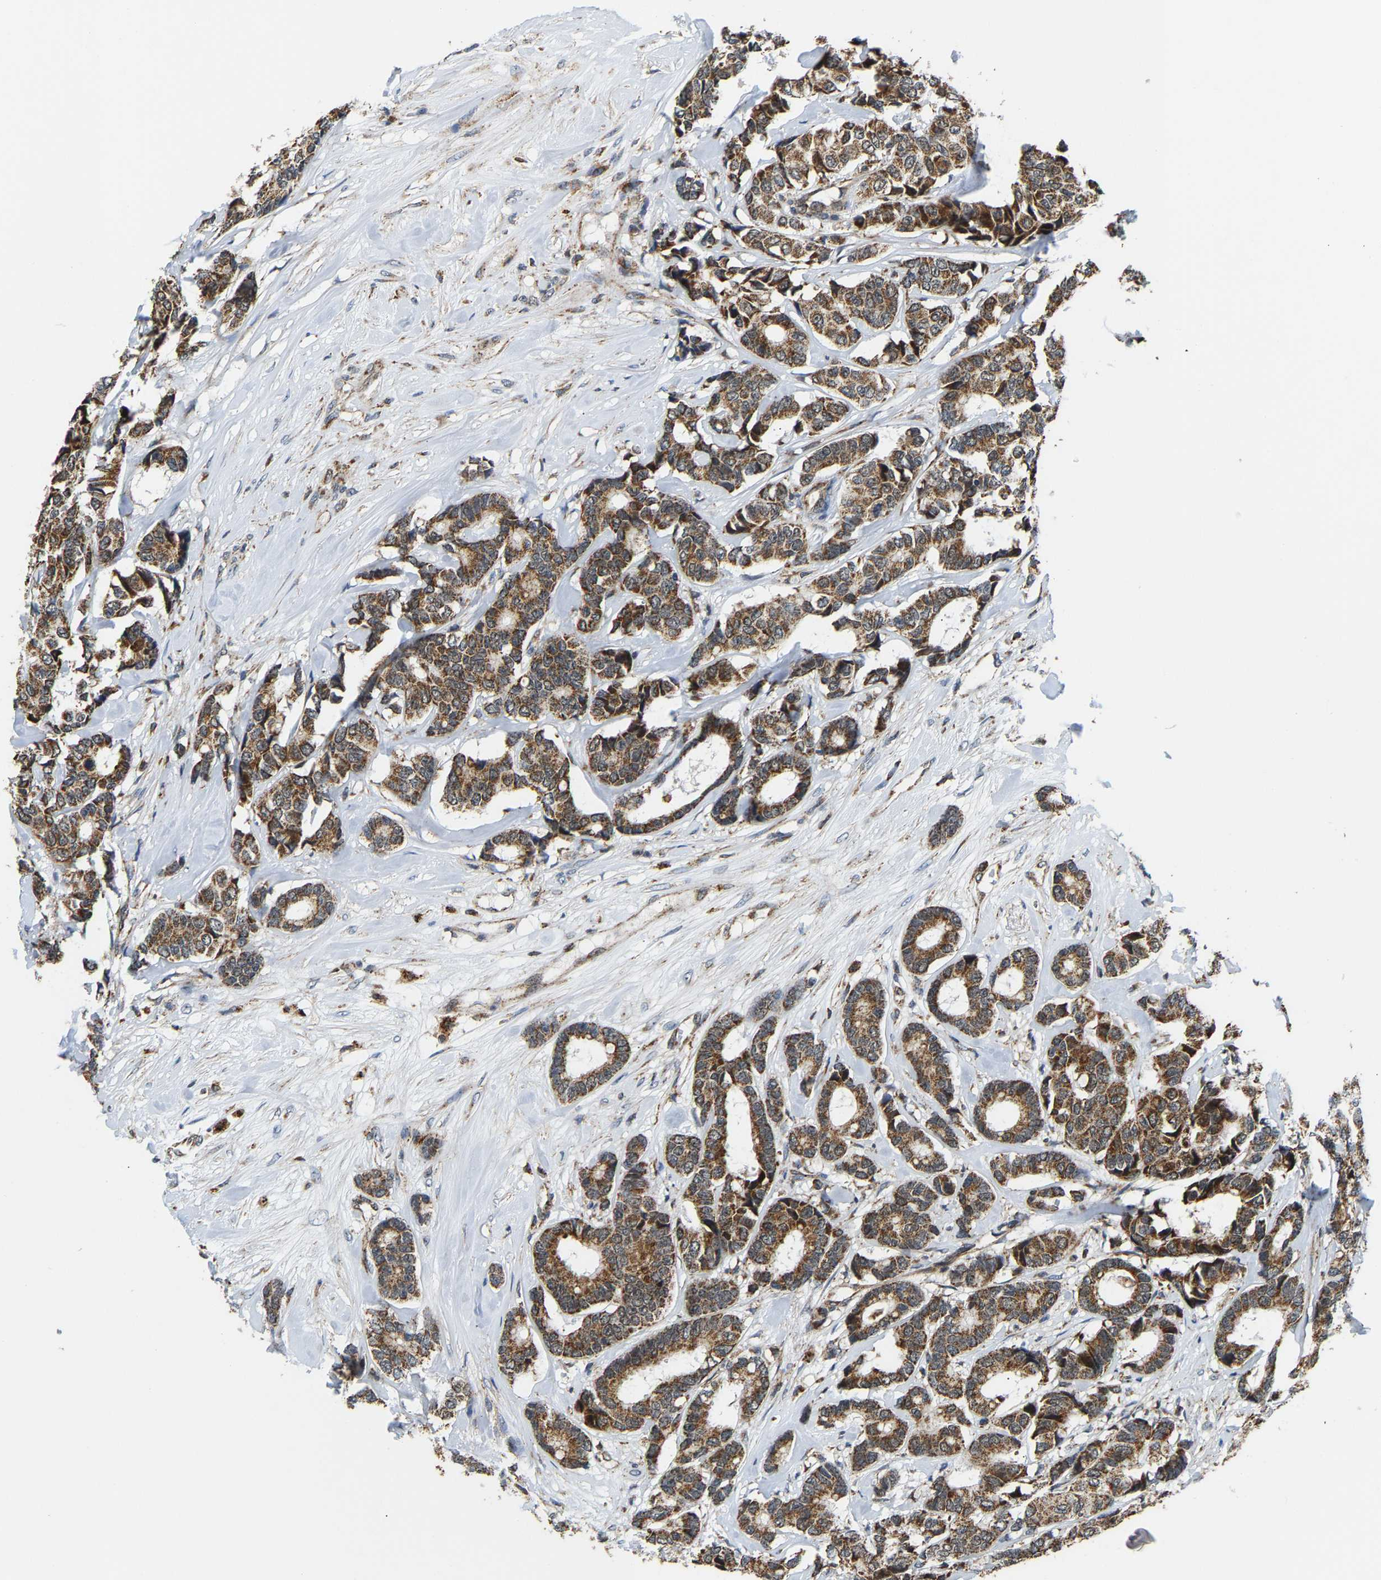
{"staining": {"intensity": "moderate", "quantity": ">75%", "location": "cytoplasmic/membranous"}, "tissue": "breast cancer", "cell_type": "Tumor cells", "image_type": "cancer", "snomed": [{"axis": "morphology", "description": "Duct carcinoma"}, {"axis": "topography", "description": "Breast"}], "caption": "Moderate cytoplasmic/membranous positivity for a protein is appreciated in approximately >75% of tumor cells of breast cancer (invasive ductal carcinoma) using immunohistochemistry (IHC).", "gene": "GIMAP7", "patient": {"sex": "female", "age": 87}}